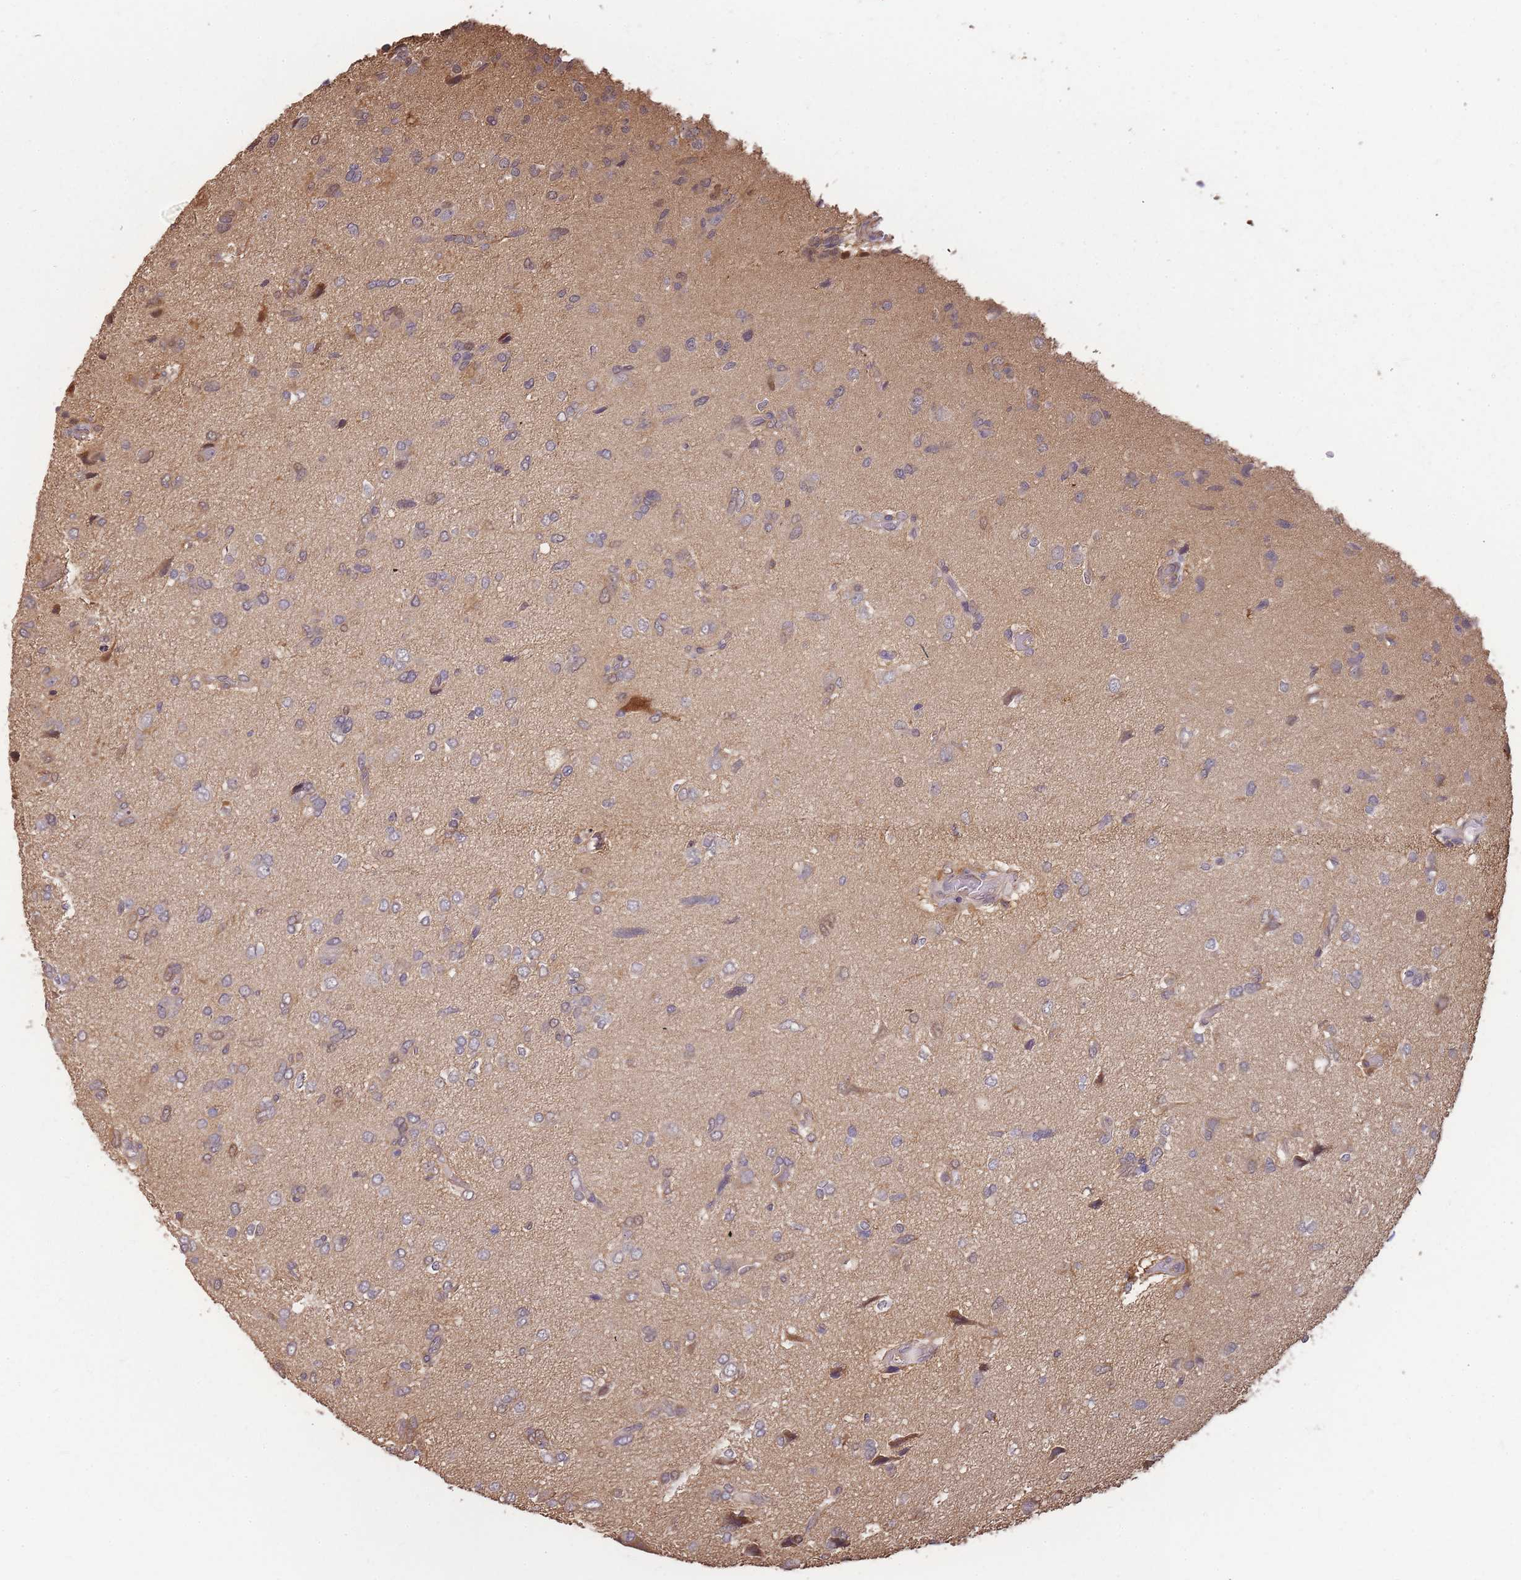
{"staining": {"intensity": "moderate", "quantity": "<25%", "location": "cytoplasmic/membranous"}, "tissue": "glioma", "cell_type": "Tumor cells", "image_type": "cancer", "snomed": [{"axis": "morphology", "description": "Glioma, malignant, High grade"}, {"axis": "topography", "description": "Brain"}], "caption": "Protein analysis of glioma tissue exhibits moderate cytoplasmic/membranous staining in approximately <25% of tumor cells.", "gene": "CDKN2AIPNL", "patient": {"sex": "female", "age": 59}}